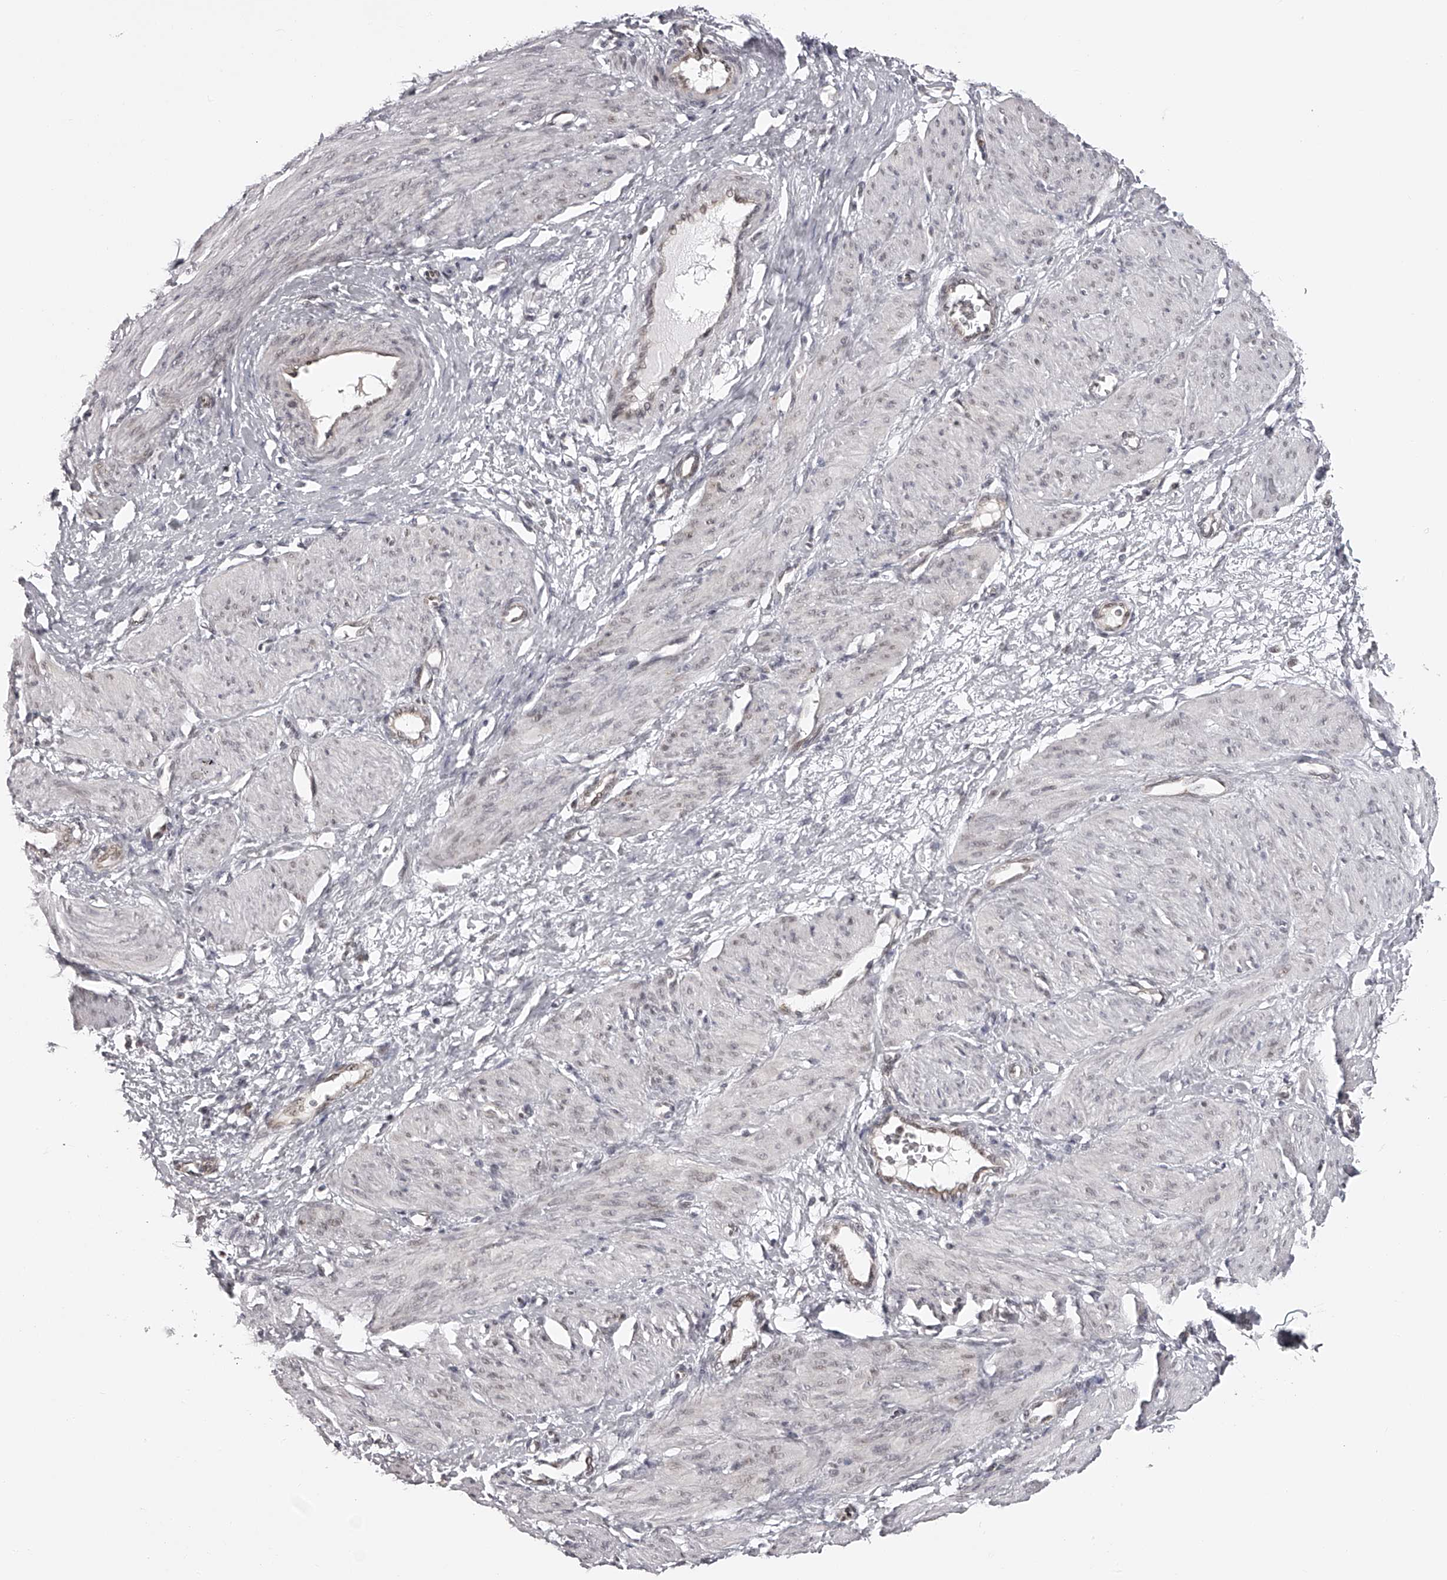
{"staining": {"intensity": "negative", "quantity": "none", "location": "none"}, "tissue": "smooth muscle", "cell_type": "Smooth muscle cells", "image_type": "normal", "snomed": [{"axis": "morphology", "description": "Normal tissue, NOS"}, {"axis": "topography", "description": "Endometrium"}], "caption": "This photomicrograph is of normal smooth muscle stained with immunohistochemistry (IHC) to label a protein in brown with the nuclei are counter-stained blue. There is no expression in smooth muscle cells. (DAB (3,3'-diaminobenzidine) immunohistochemistry (IHC), high magnification).", "gene": "ODF2L", "patient": {"sex": "female", "age": 33}}